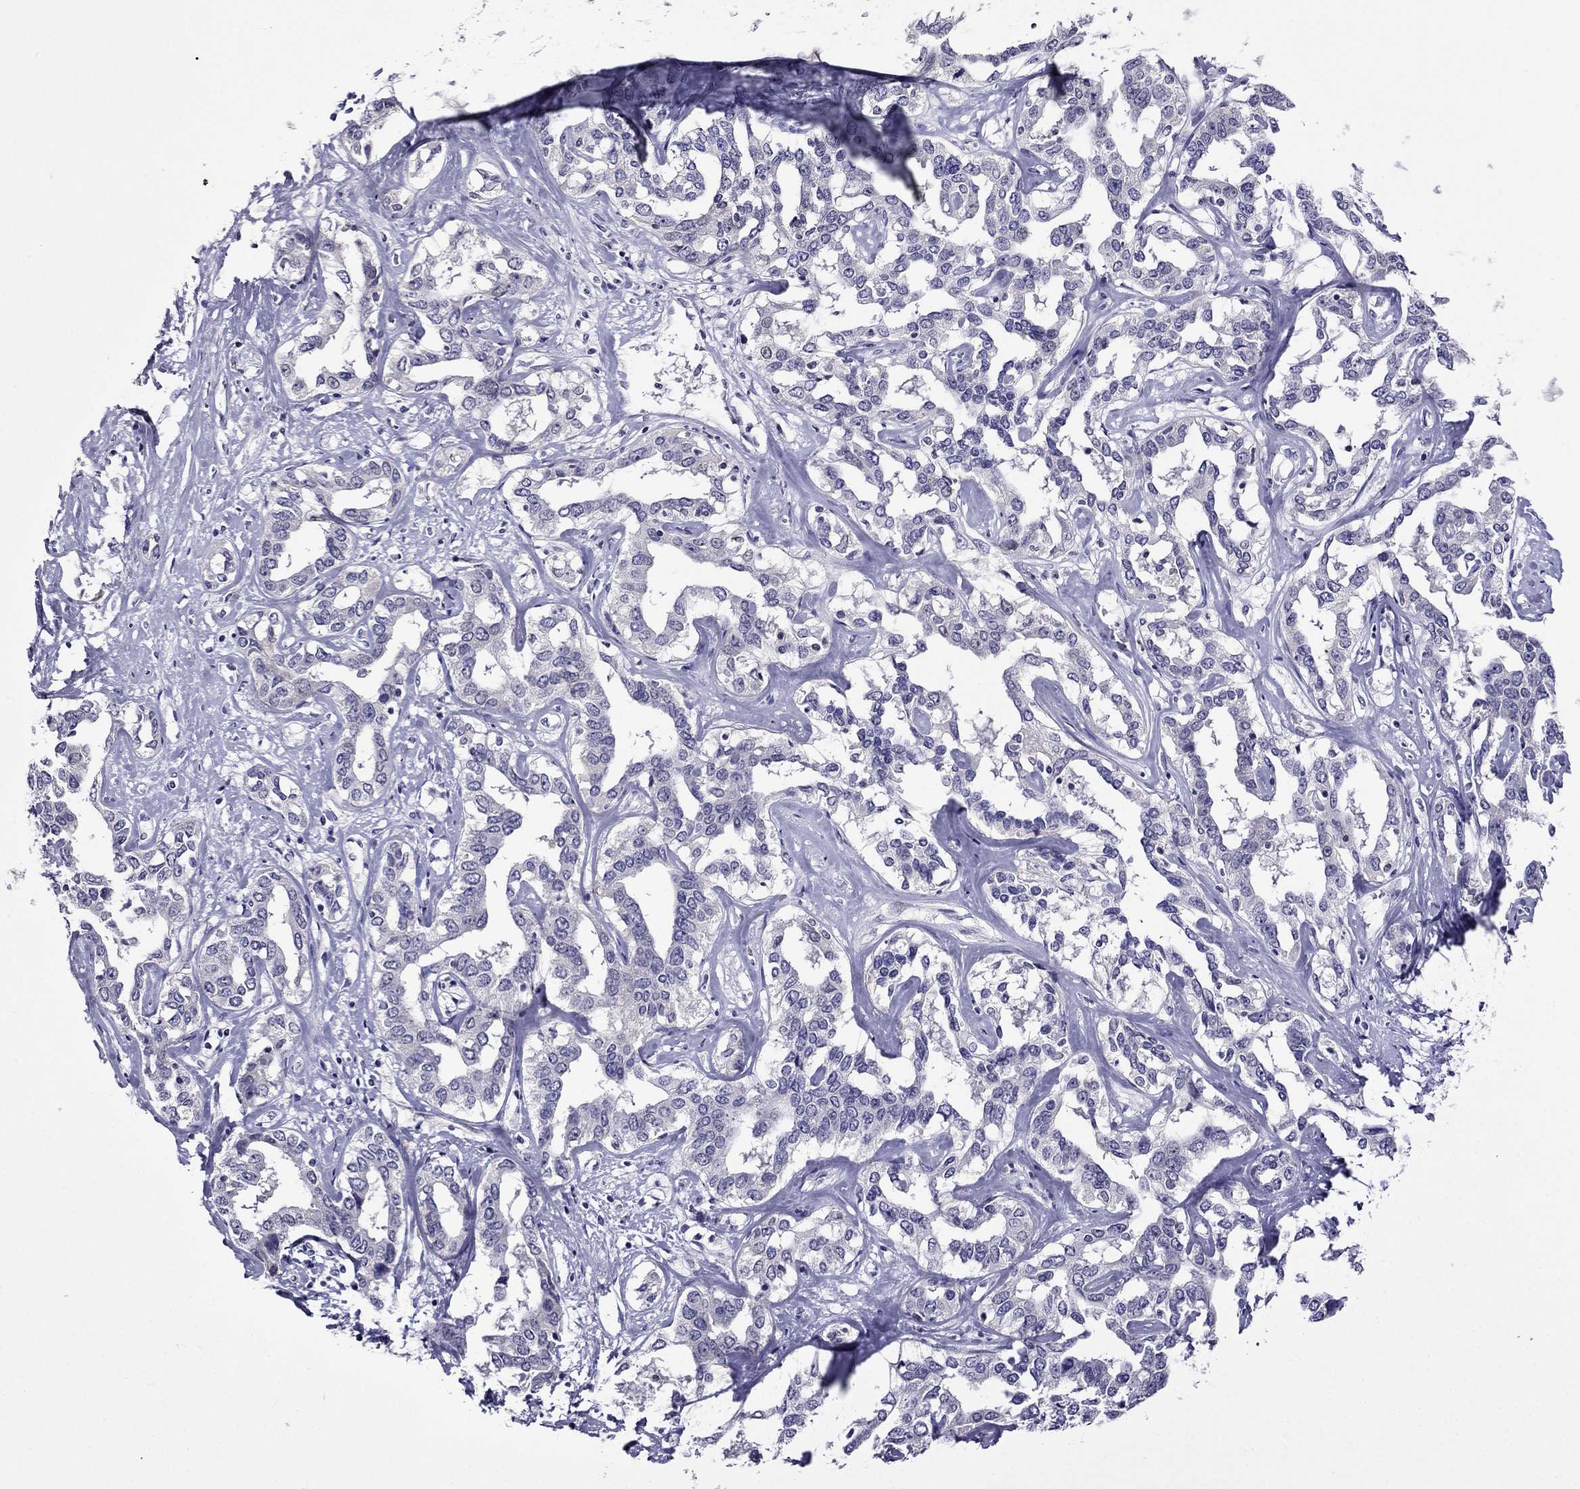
{"staining": {"intensity": "negative", "quantity": "none", "location": "none"}, "tissue": "liver cancer", "cell_type": "Tumor cells", "image_type": "cancer", "snomed": [{"axis": "morphology", "description": "Cholangiocarcinoma"}, {"axis": "topography", "description": "Liver"}], "caption": "Micrograph shows no significant protein positivity in tumor cells of liver cancer.", "gene": "SPTBN4", "patient": {"sex": "male", "age": 59}}